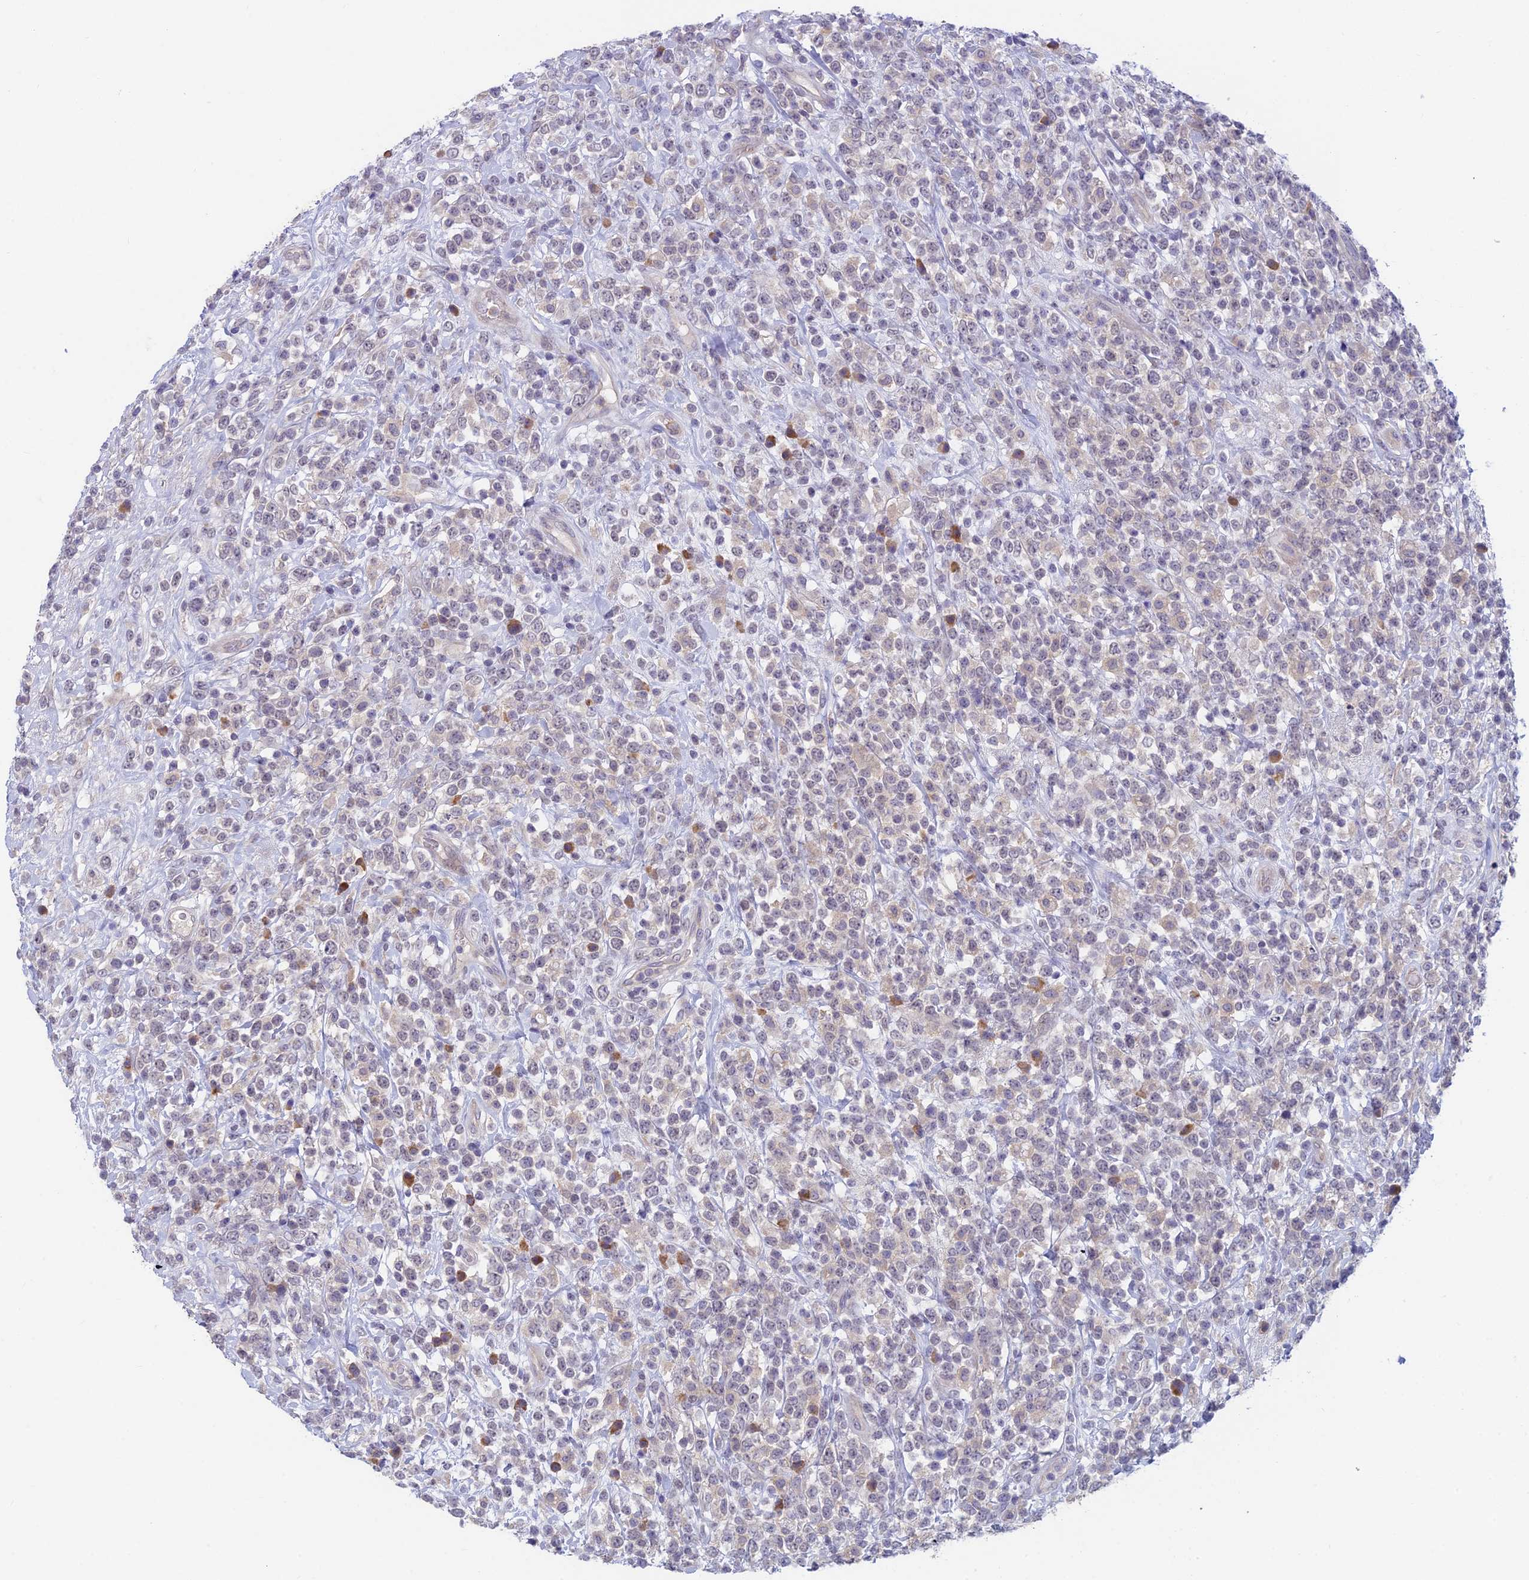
{"staining": {"intensity": "negative", "quantity": "none", "location": "none"}, "tissue": "lymphoma", "cell_type": "Tumor cells", "image_type": "cancer", "snomed": [{"axis": "morphology", "description": "Malignant lymphoma, non-Hodgkin's type, High grade"}, {"axis": "topography", "description": "Colon"}], "caption": "This is an IHC photomicrograph of human malignant lymphoma, non-Hodgkin's type (high-grade). There is no positivity in tumor cells.", "gene": "PPP1R26", "patient": {"sex": "female", "age": 53}}